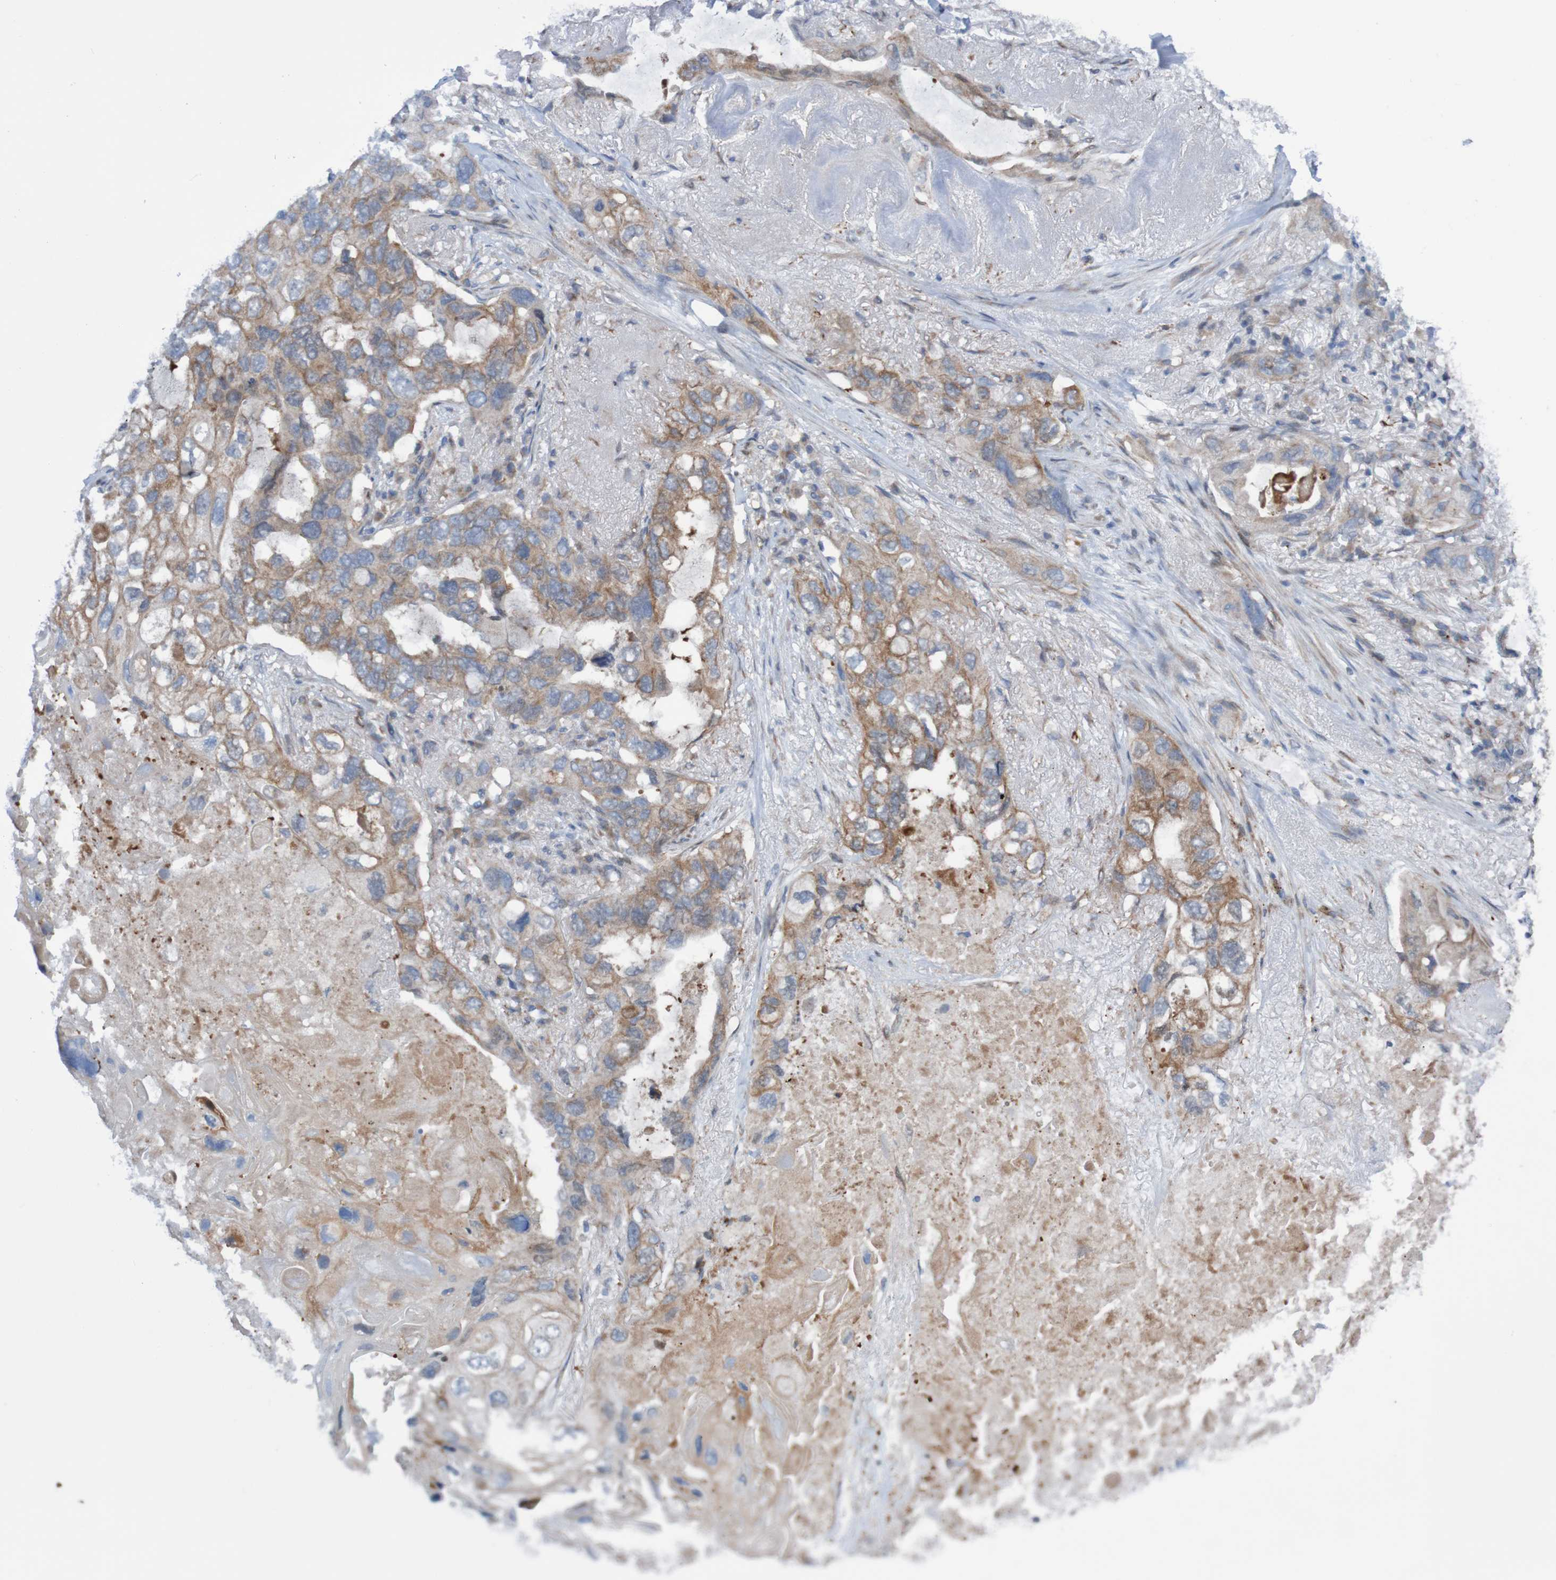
{"staining": {"intensity": "moderate", "quantity": ">75%", "location": "cytoplasmic/membranous"}, "tissue": "lung cancer", "cell_type": "Tumor cells", "image_type": "cancer", "snomed": [{"axis": "morphology", "description": "Squamous cell carcinoma, NOS"}, {"axis": "topography", "description": "Lung"}], "caption": "Immunohistochemistry image of human lung cancer (squamous cell carcinoma) stained for a protein (brown), which reveals medium levels of moderate cytoplasmic/membranous staining in approximately >75% of tumor cells.", "gene": "ANGPT4", "patient": {"sex": "female", "age": 73}}